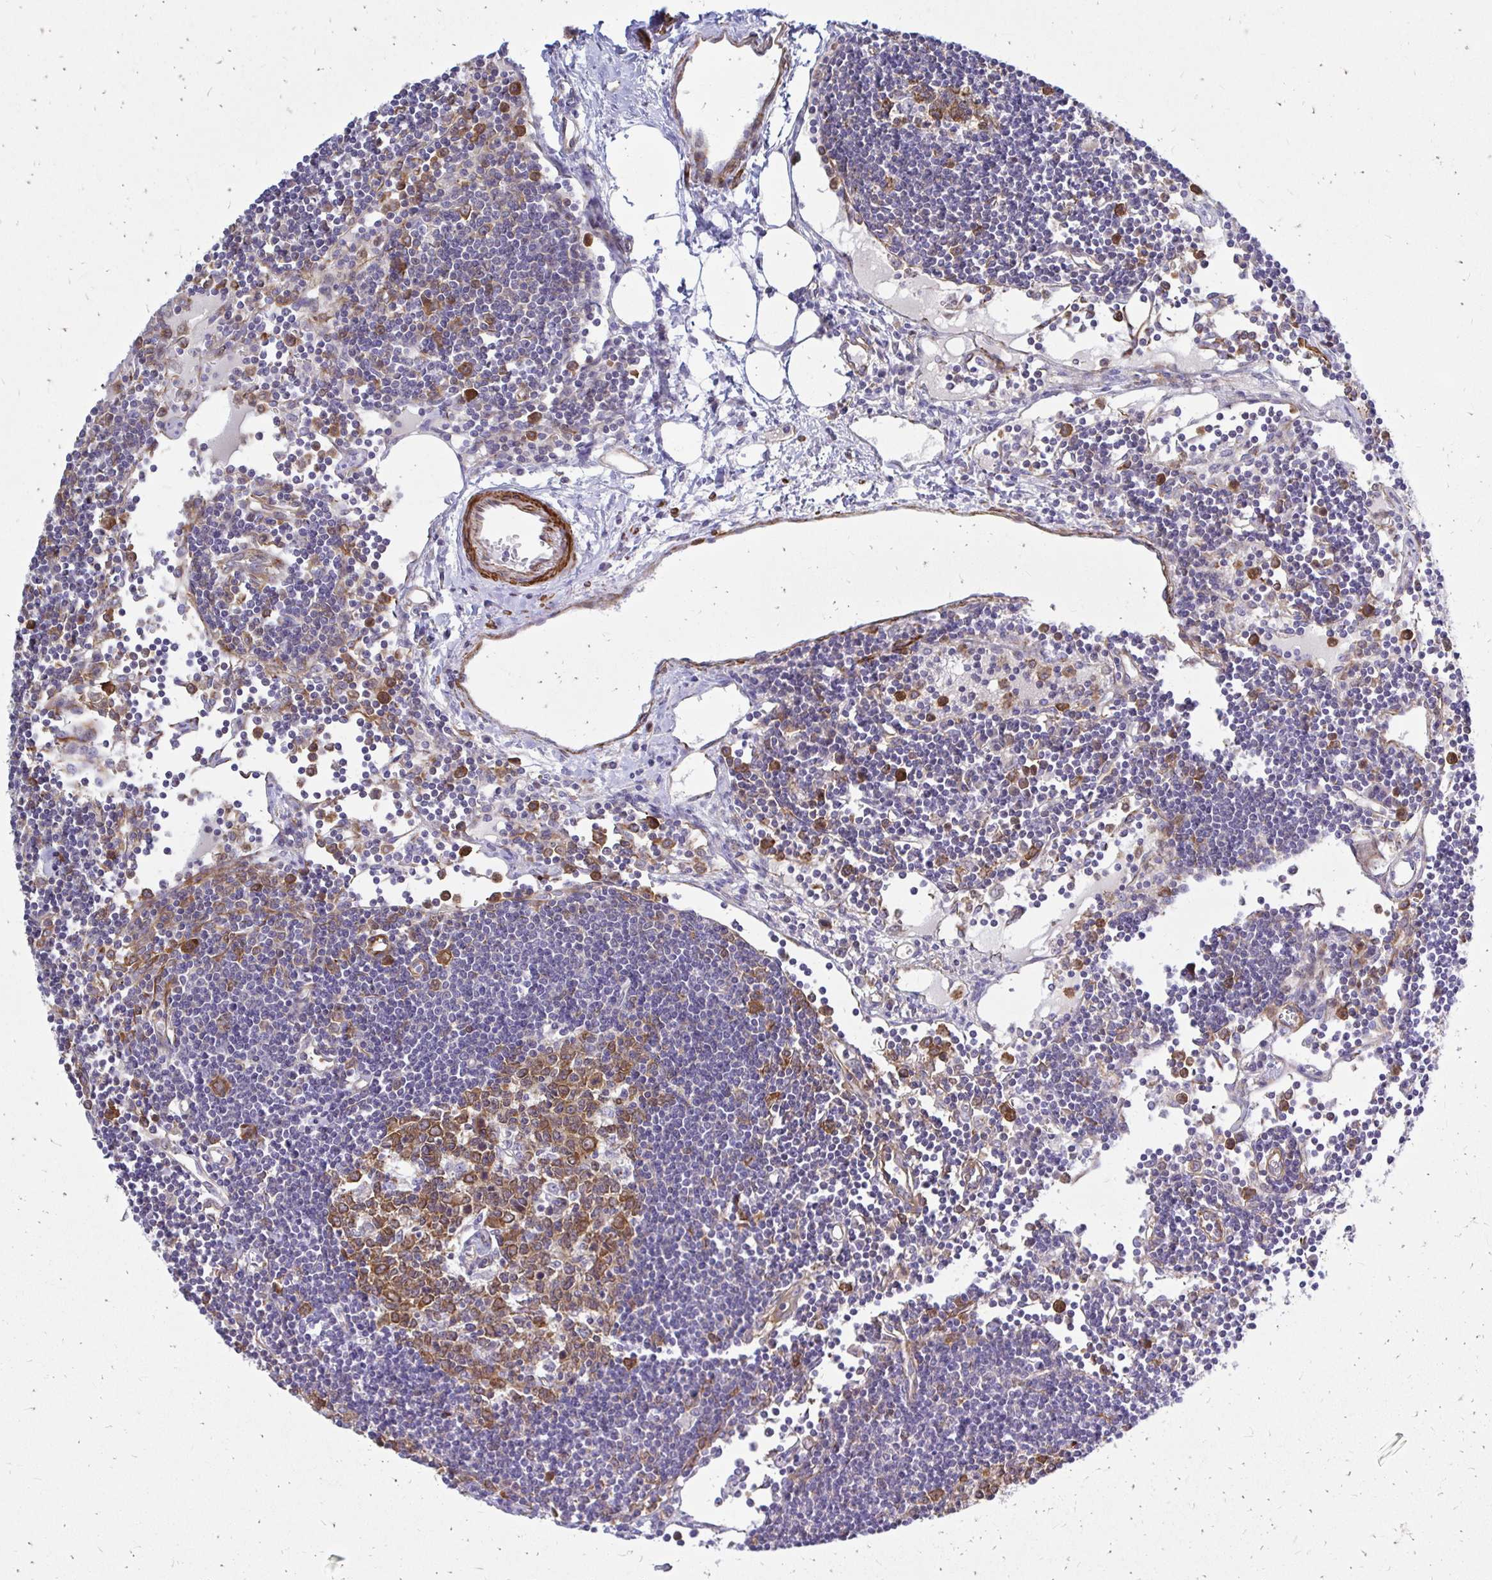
{"staining": {"intensity": "moderate", "quantity": ">75%", "location": "cytoplasmic/membranous"}, "tissue": "lymph node", "cell_type": "Germinal center cells", "image_type": "normal", "snomed": [{"axis": "morphology", "description": "Normal tissue, NOS"}, {"axis": "topography", "description": "Lymph node"}], "caption": "Germinal center cells reveal medium levels of moderate cytoplasmic/membranous positivity in about >75% of cells in normal human lymph node. Immunohistochemistry (ihc) stains the protein of interest in brown and the nuclei are stained blue.", "gene": "CTPS1", "patient": {"sex": "female", "age": 65}}